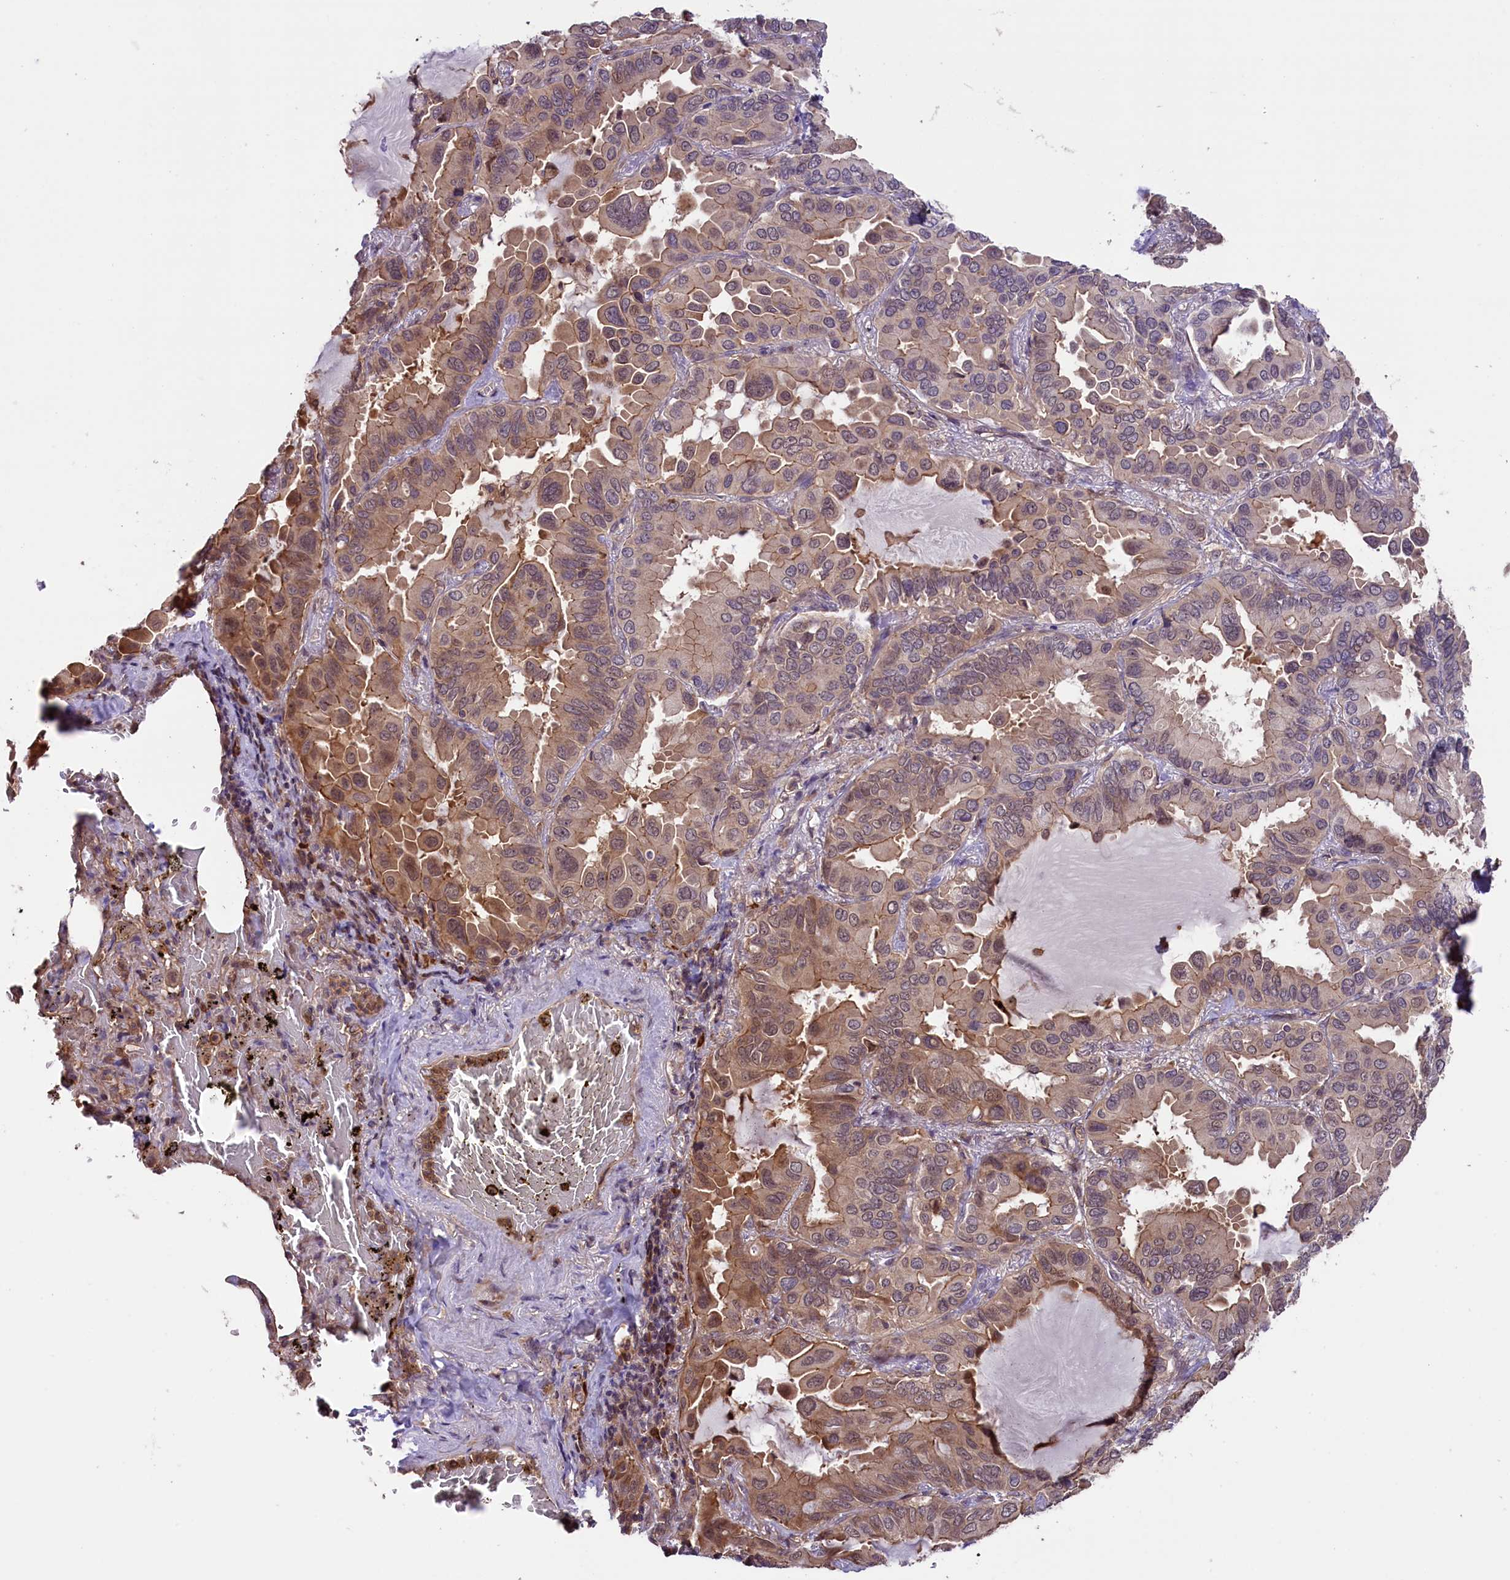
{"staining": {"intensity": "moderate", "quantity": "<25%", "location": "cytoplasmic/membranous,nuclear"}, "tissue": "lung cancer", "cell_type": "Tumor cells", "image_type": "cancer", "snomed": [{"axis": "morphology", "description": "Adenocarcinoma, NOS"}, {"axis": "topography", "description": "Lung"}], "caption": "Brown immunohistochemical staining in lung cancer (adenocarcinoma) displays moderate cytoplasmic/membranous and nuclear expression in about <25% of tumor cells. (DAB = brown stain, brightfield microscopy at high magnification).", "gene": "RIC8A", "patient": {"sex": "male", "age": 64}}